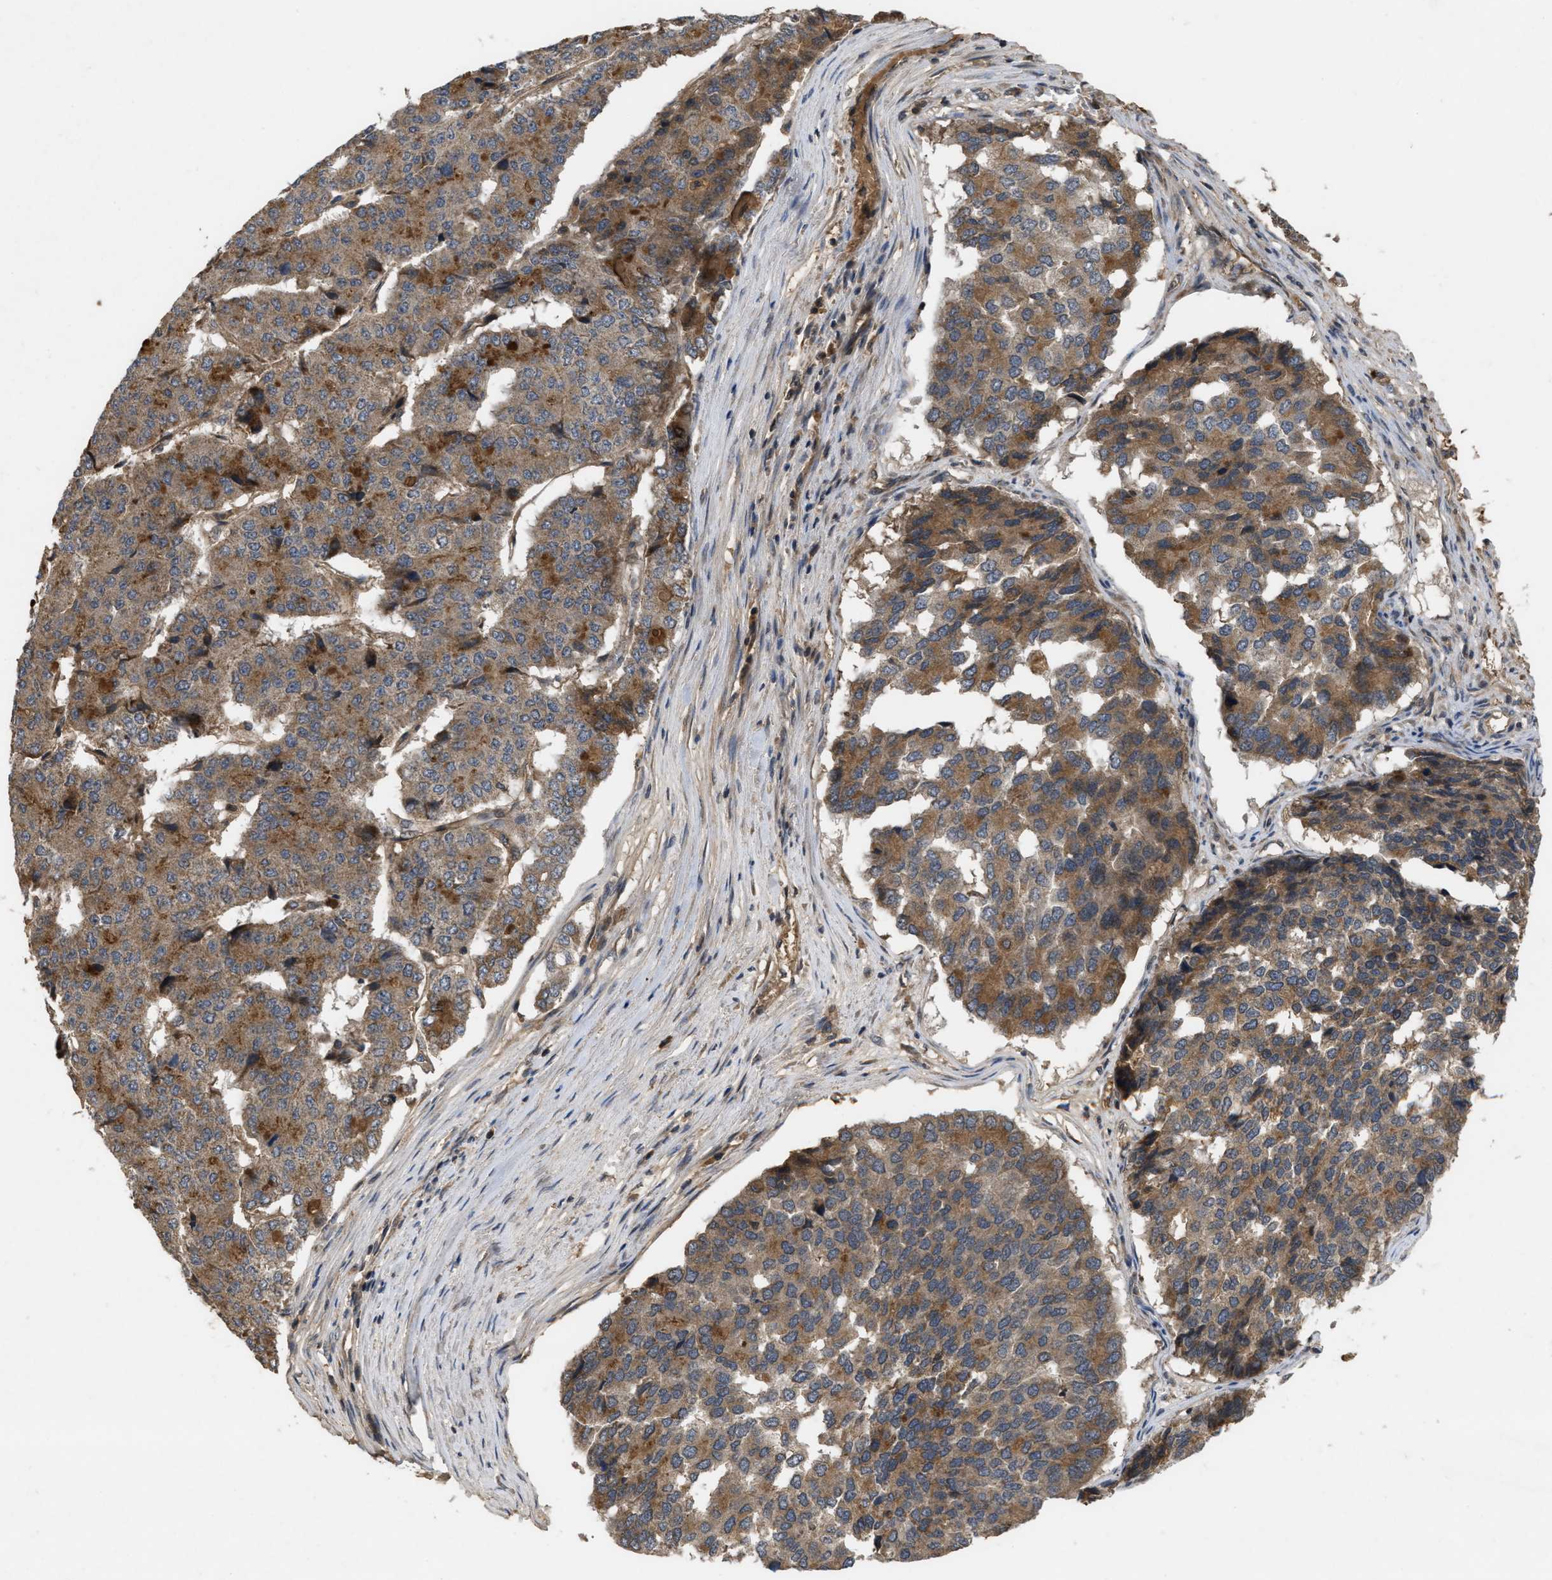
{"staining": {"intensity": "moderate", "quantity": ">75%", "location": "cytoplasmic/membranous"}, "tissue": "pancreatic cancer", "cell_type": "Tumor cells", "image_type": "cancer", "snomed": [{"axis": "morphology", "description": "Adenocarcinoma, NOS"}, {"axis": "topography", "description": "Pancreas"}], "caption": "The image displays staining of adenocarcinoma (pancreatic), revealing moderate cytoplasmic/membranous protein expression (brown color) within tumor cells.", "gene": "RAB2A", "patient": {"sex": "male", "age": 50}}